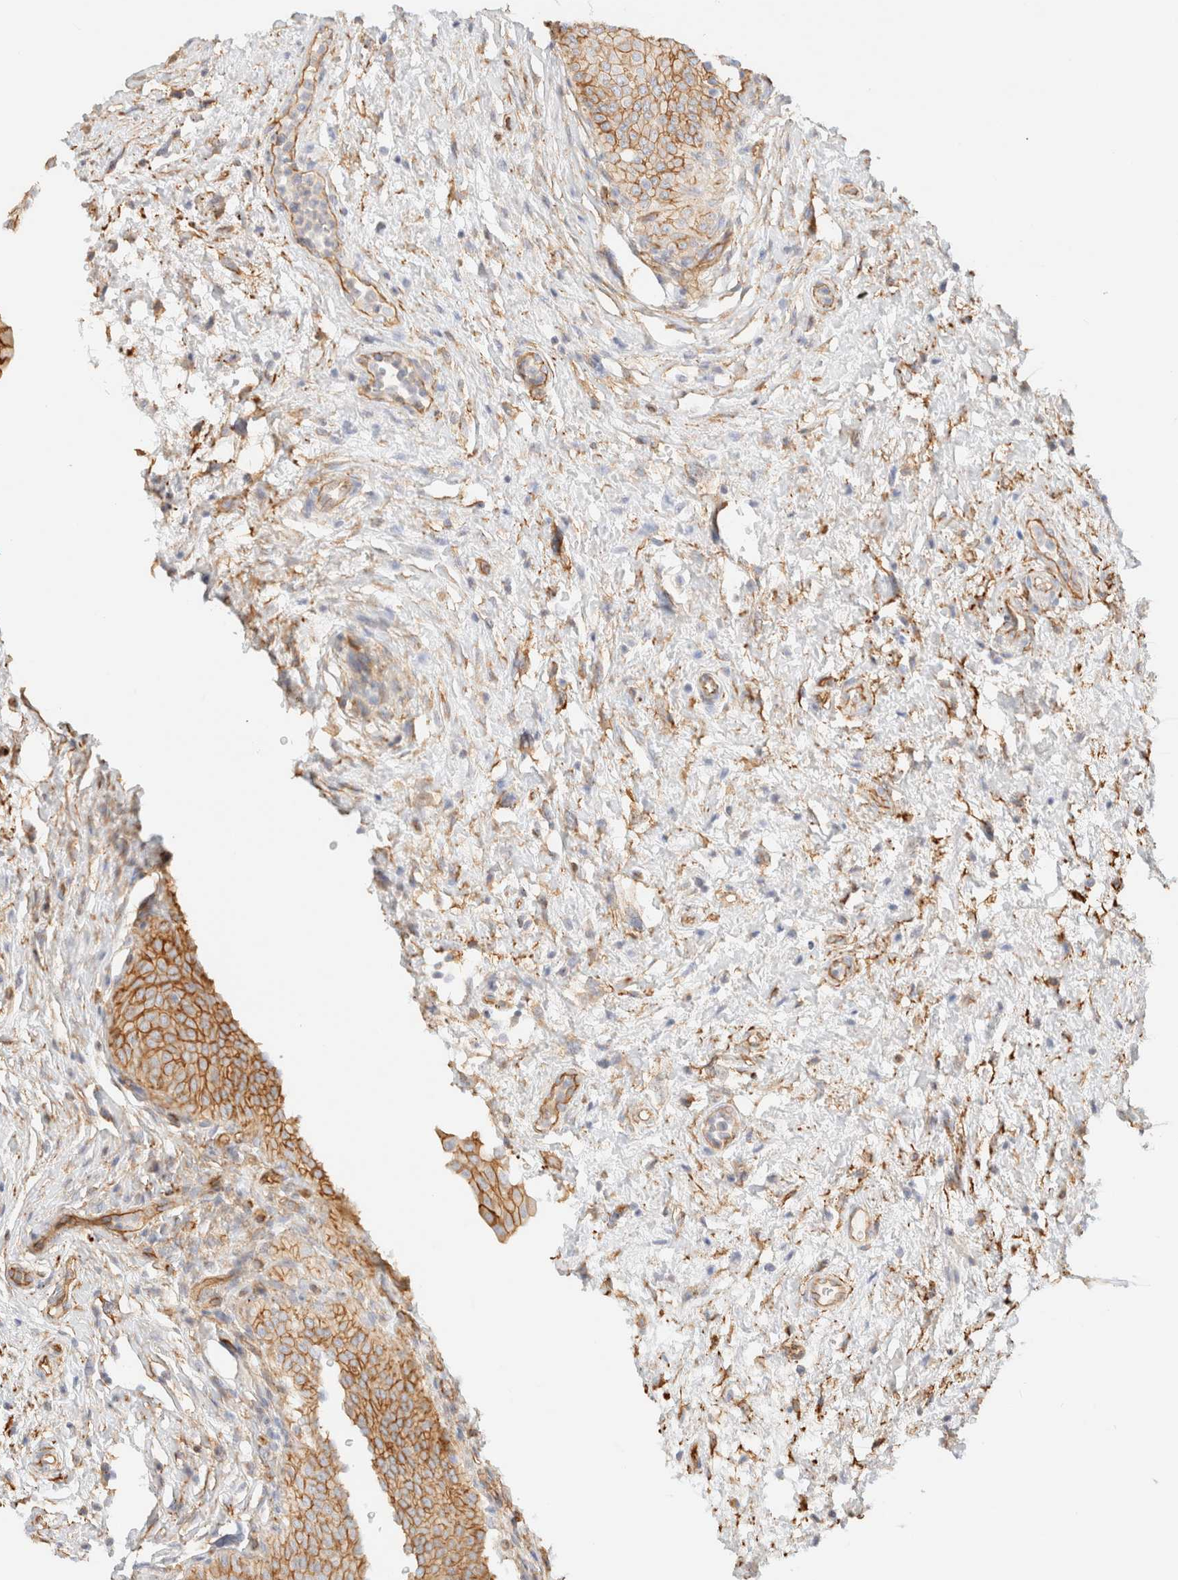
{"staining": {"intensity": "moderate", "quantity": ">75%", "location": "cytoplasmic/membranous"}, "tissue": "urinary bladder", "cell_type": "Urothelial cells", "image_type": "normal", "snomed": [{"axis": "morphology", "description": "Normal tissue, NOS"}, {"axis": "topography", "description": "Urinary bladder"}], "caption": "Immunohistochemical staining of unremarkable urinary bladder demonstrates medium levels of moderate cytoplasmic/membranous staining in approximately >75% of urothelial cells.", "gene": "CYB5R4", "patient": {"sex": "male", "age": 46}}